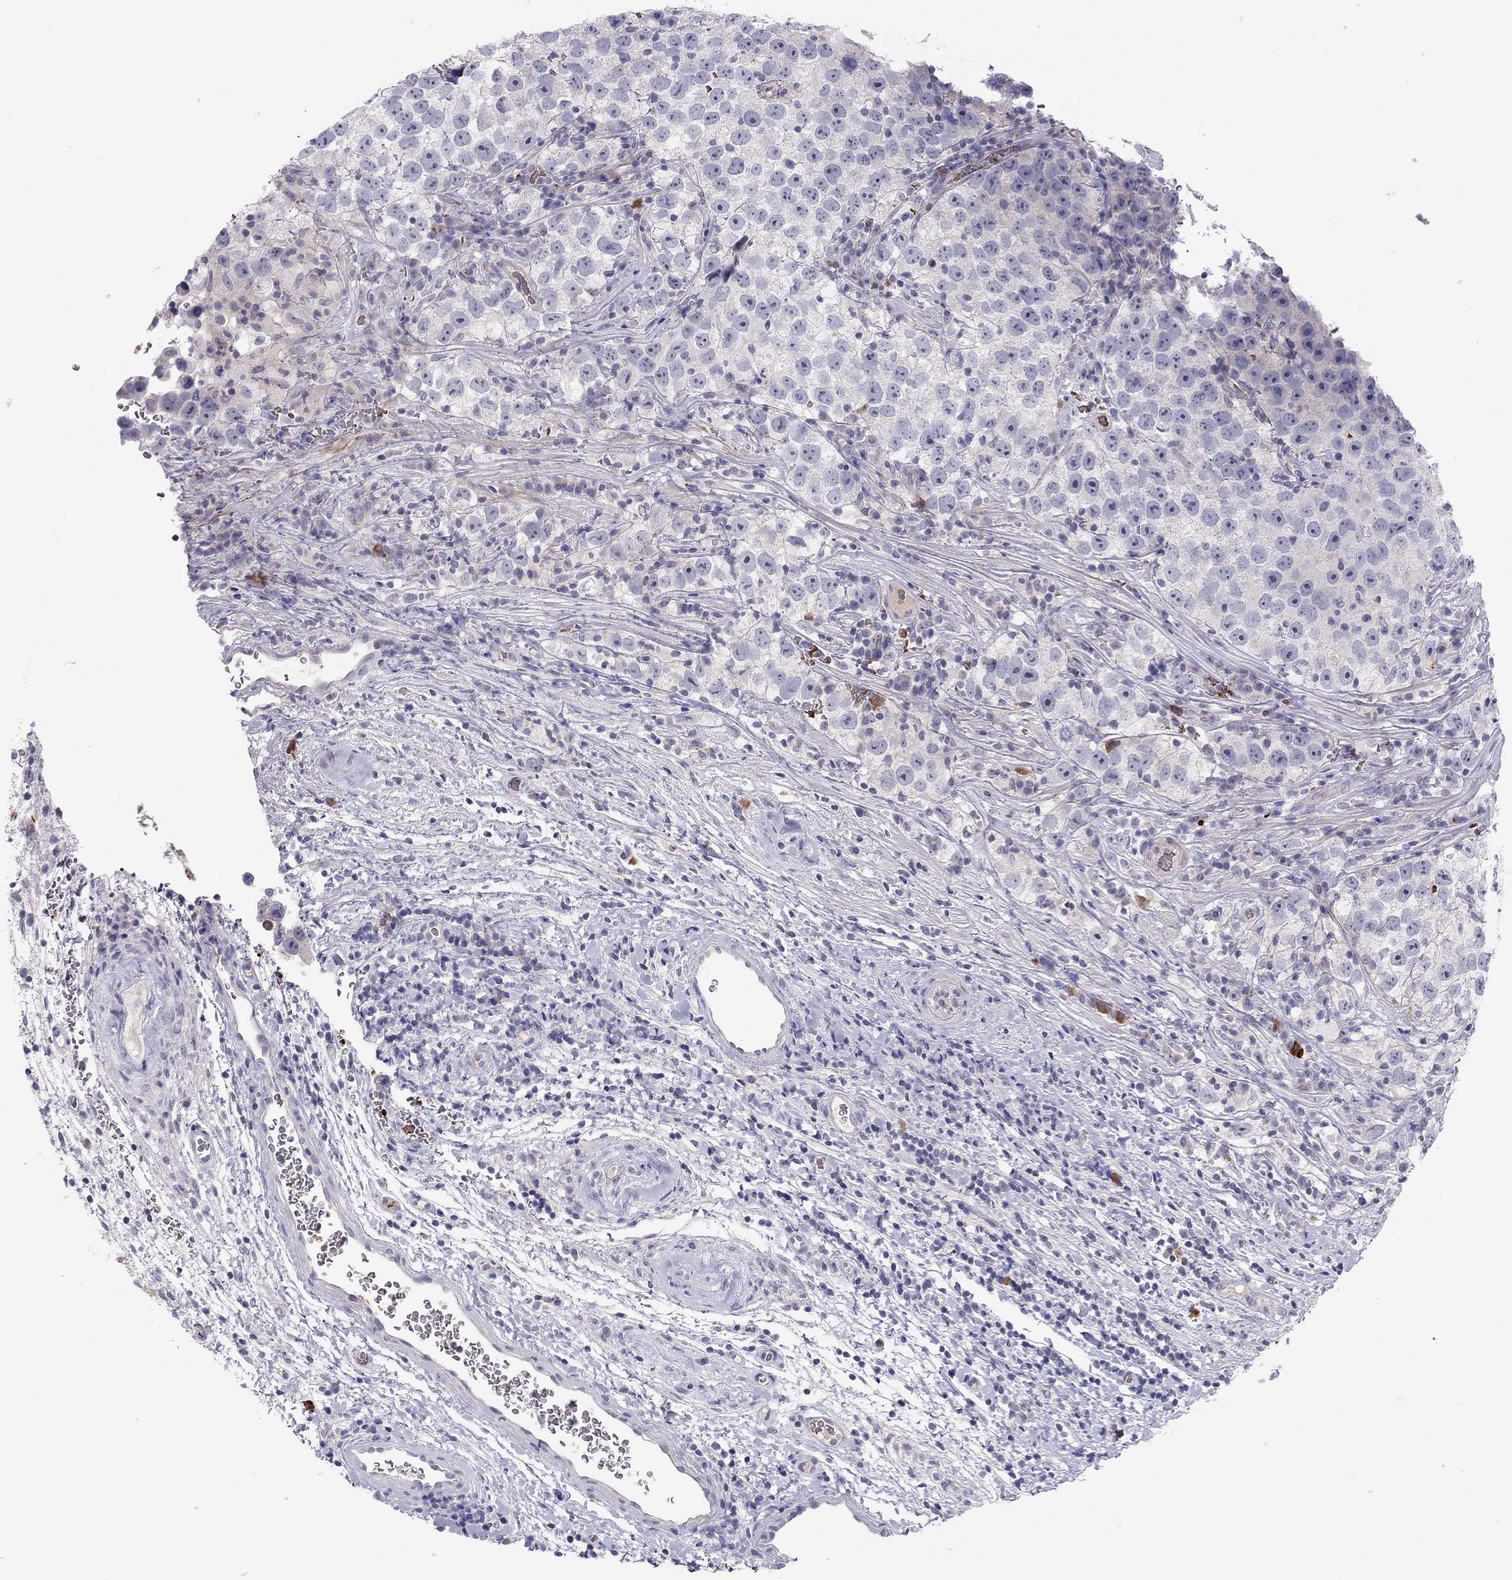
{"staining": {"intensity": "negative", "quantity": "none", "location": "none"}, "tissue": "testis cancer", "cell_type": "Tumor cells", "image_type": "cancer", "snomed": [{"axis": "morphology", "description": "Normal tissue, NOS"}, {"axis": "morphology", "description": "Seminoma, NOS"}, {"axis": "topography", "description": "Testis"}], "caption": "Tumor cells show no significant protein staining in seminoma (testis).", "gene": "FRMD1", "patient": {"sex": "male", "age": 31}}